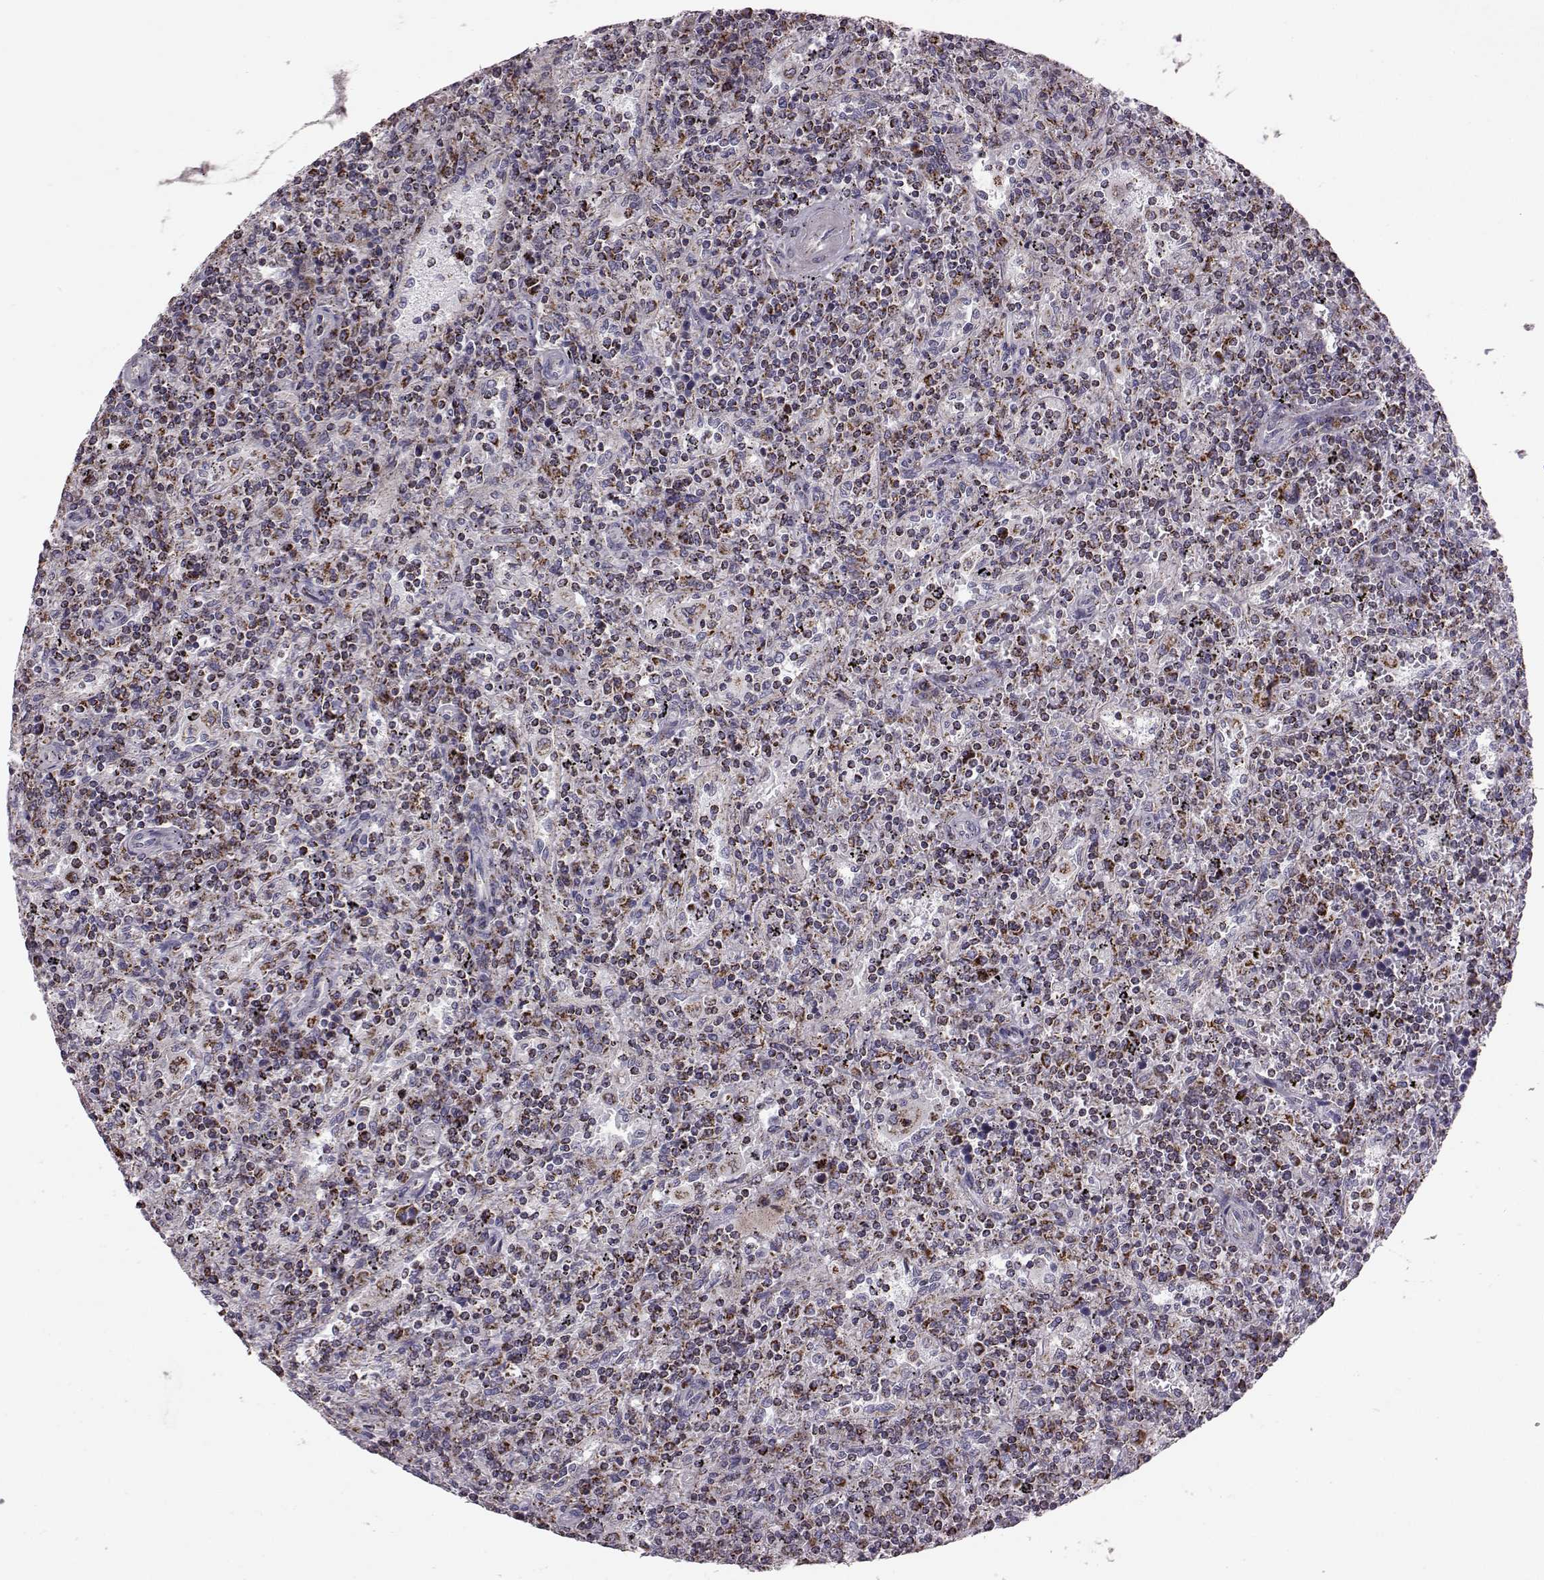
{"staining": {"intensity": "moderate", "quantity": ">75%", "location": "cytoplasmic/membranous"}, "tissue": "lymphoma", "cell_type": "Tumor cells", "image_type": "cancer", "snomed": [{"axis": "morphology", "description": "Malignant lymphoma, non-Hodgkin's type, Low grade"}, {"axis": "topography", "description": "Spleen"}], "caption": "Moderate cytoplasmic/membranous protein expression is present in about >75% of tumor cells in low-grade malignant lymphoma, non-Hodgkin's type.", "gene": "ATP5MF", "patient": {"sex": "male", "age": 62}}